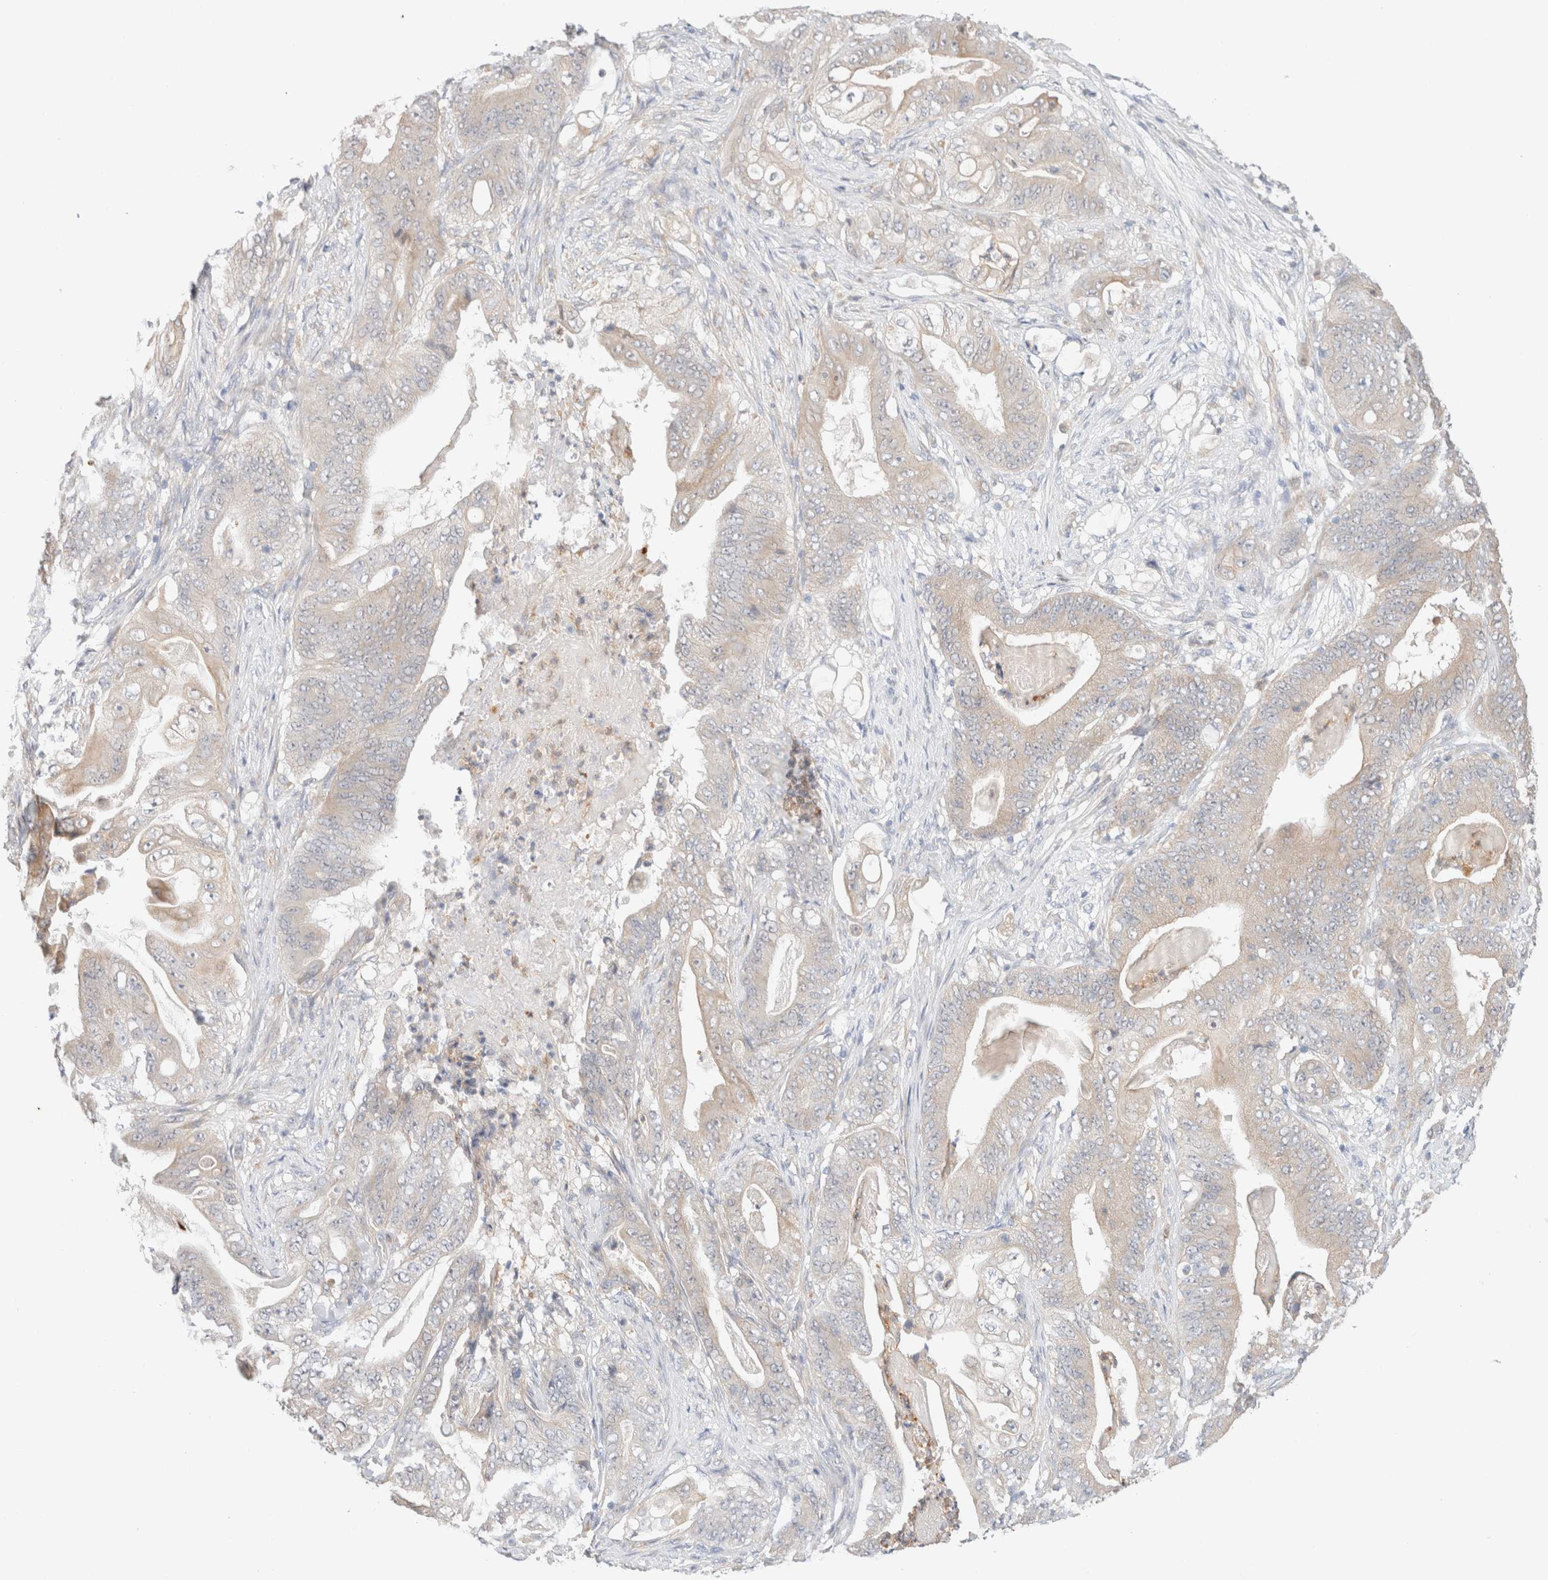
{"staining": {"intensity": "weak", "quantity": "<25%", "location": "cytoplasmic/membranous"}, "tissue": "stomach cancer", "cell_type": "Tumor cells", "image_type": "cancer", "snomed": [{"axis": "morphology", "description": "Adenocarcinoma, NOS"}, {"axis": "topography", "description": "Stomach"}], "caption": "Tumor cells are negative for protein expression in human stomach cancer.", "gene": "UNC13B", "patient": {"sex": "female", "age": 73}}